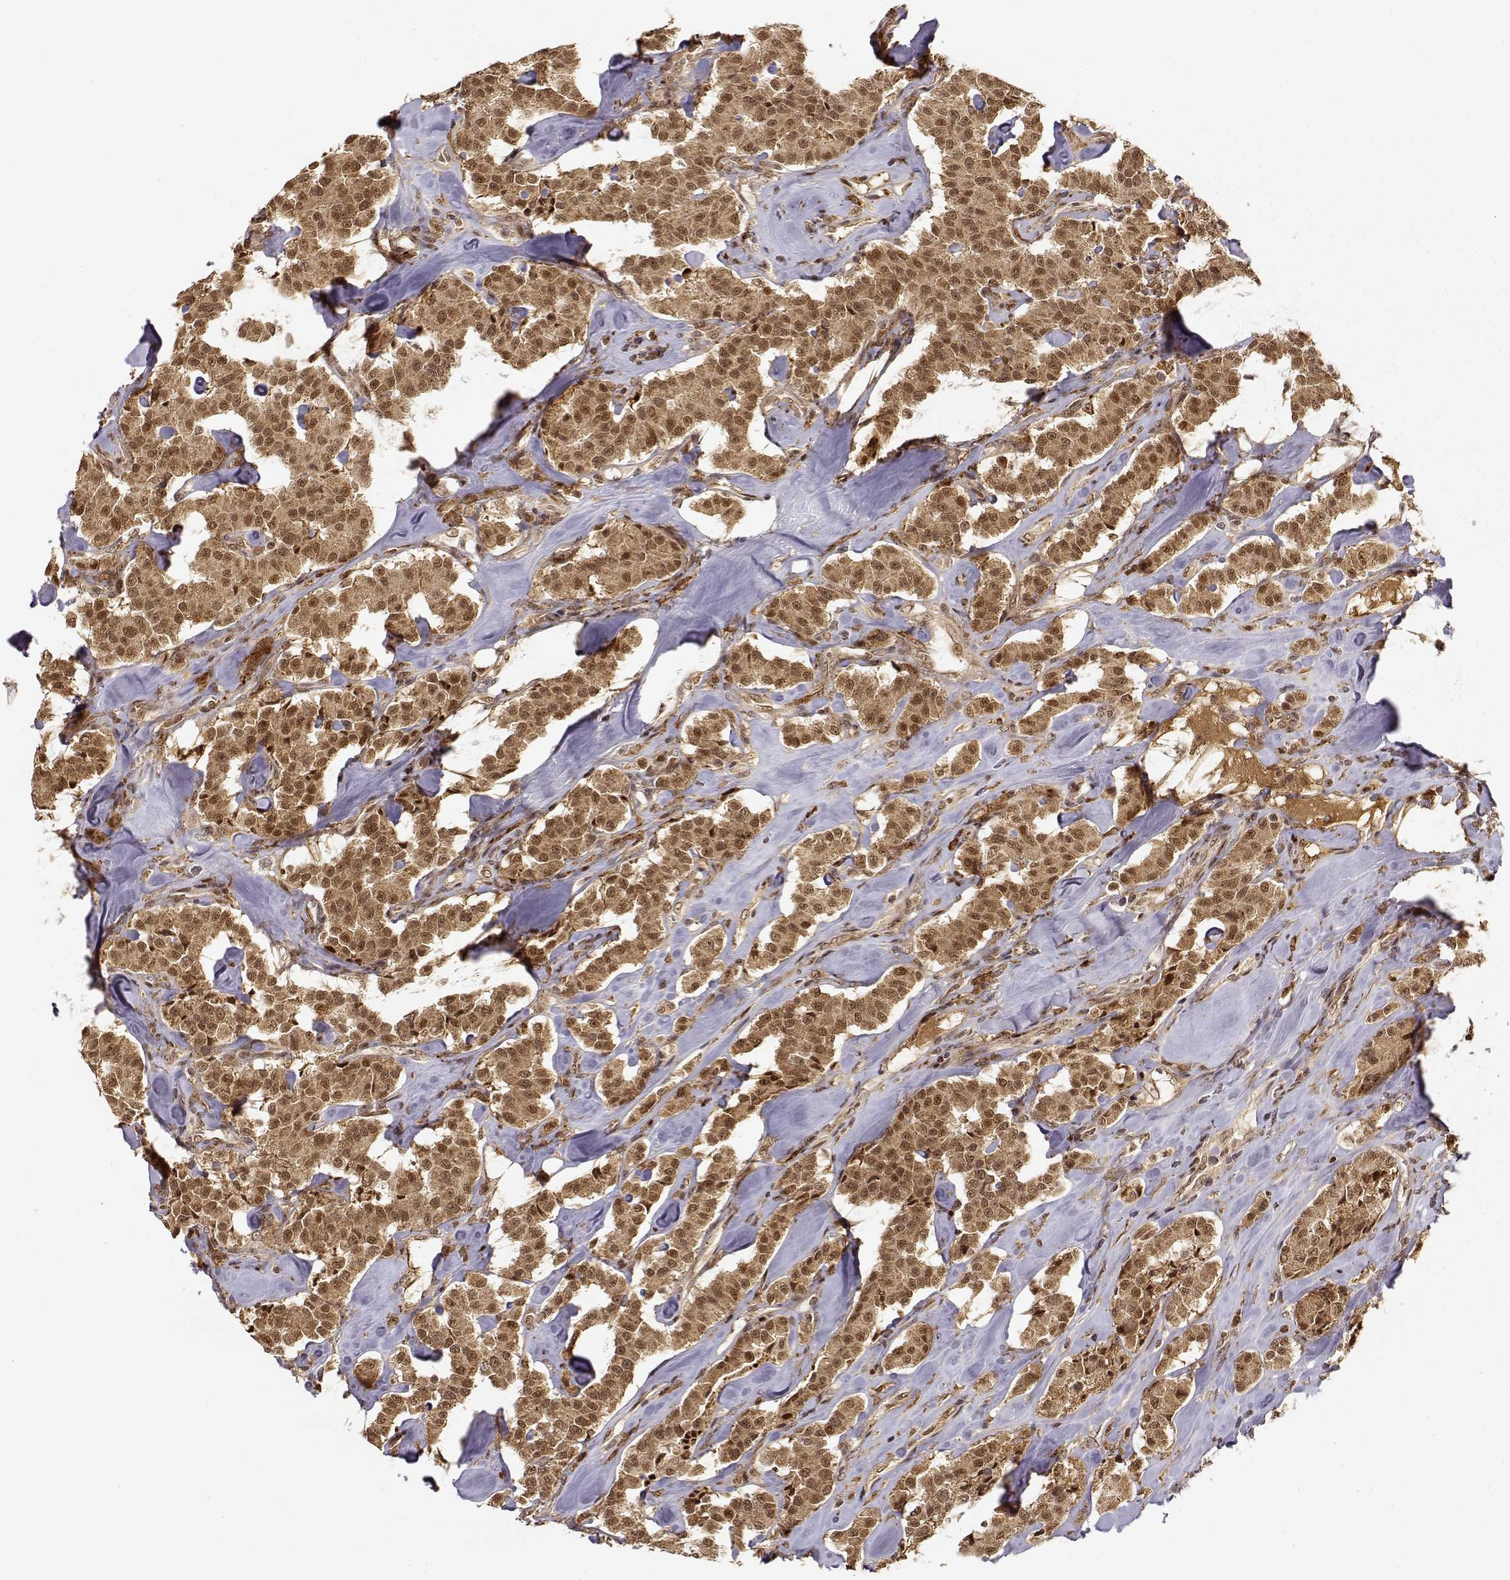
{"staining": {"intensity": "moderate", "quantity": ">75%", "location": "cytoplasmic/membranous,nuclear"}, "tissue": "carcinoid", "cell_type": "Tumor cells", "image_type": "cancer", "snomed": [{"axis": "morphology", "description": "Carcinoid, malignant, NOS"}, {"axis": "topography", "description": "Pancreas"}], "caption": "High-magnification brightfield microscopy of carcinoid stained with DAB (3,3'-diaminobenzidine) (brown) and counterstained with hematoxylin (blue). tumor cells exhibit moderate cytoplasmic/membranous and nuclear staining is present in about>75% of cells.", "gene": "MAEA", "patient": {"sex": "male", "age": 41}}